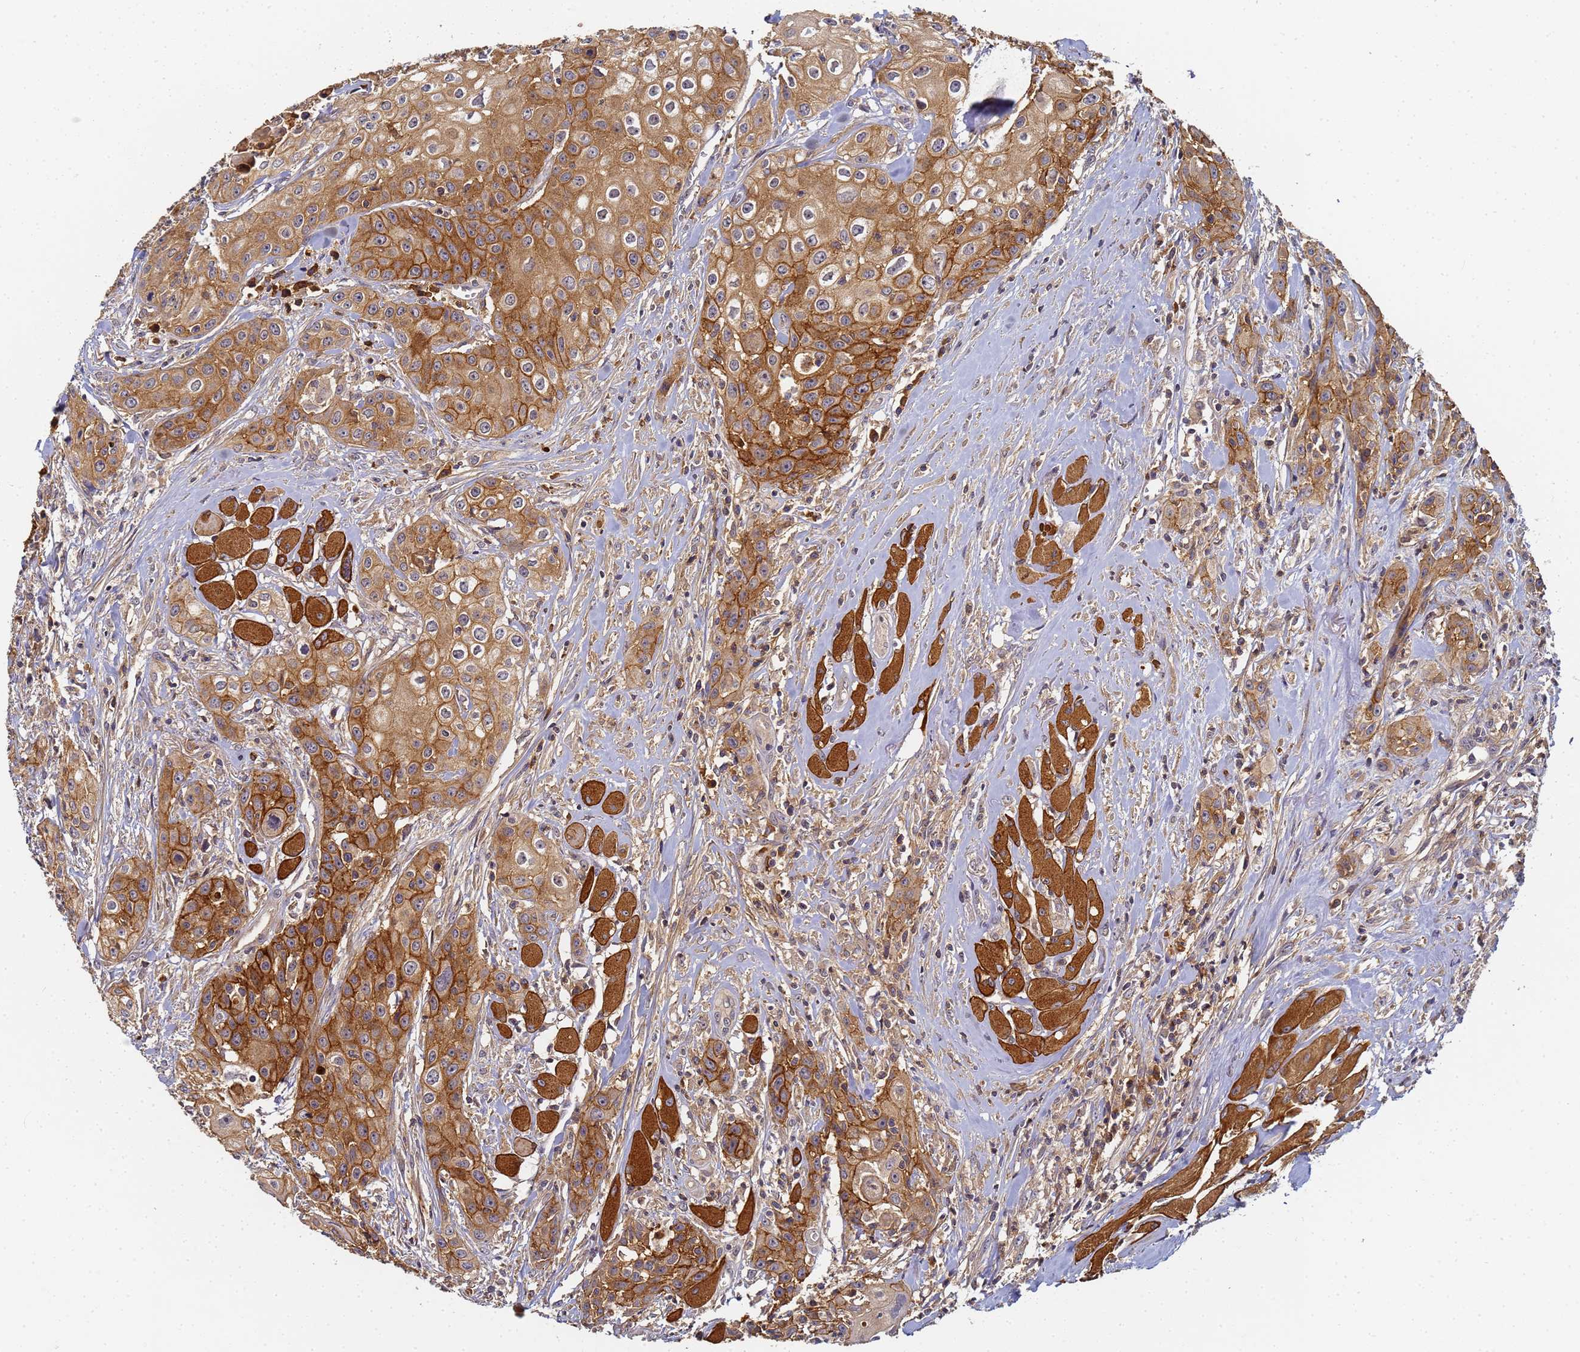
{"staining": {"intensity": "strong", "quantity": ">75%", "location": "cytoplasmic/membranous"}, "tissue": "head and neck cancer", "cell_type": "Tumor cells", "image_type": "cancer", "snomed": [{"axis": "morphology", "description": "Squamous cell carcinoma, NOS"}, {"axis": "topography", "description": "Oral tissue"}, {"axis": "topography", "description": "Head-Neck"}], "caption": "Immunohistochemical staining of head and neck cancer shows high levels of strong cytoplasmic/membranous expression in approximately >75% of tumor cells. (Stains: DAB (3,3'-diaminobenzidine) in brown, nuclei in blue, Microscopy: brightfield microscopy at high magnification).", "gene": "LRRC69", "patient": {"sex": "female", "age": 82}}